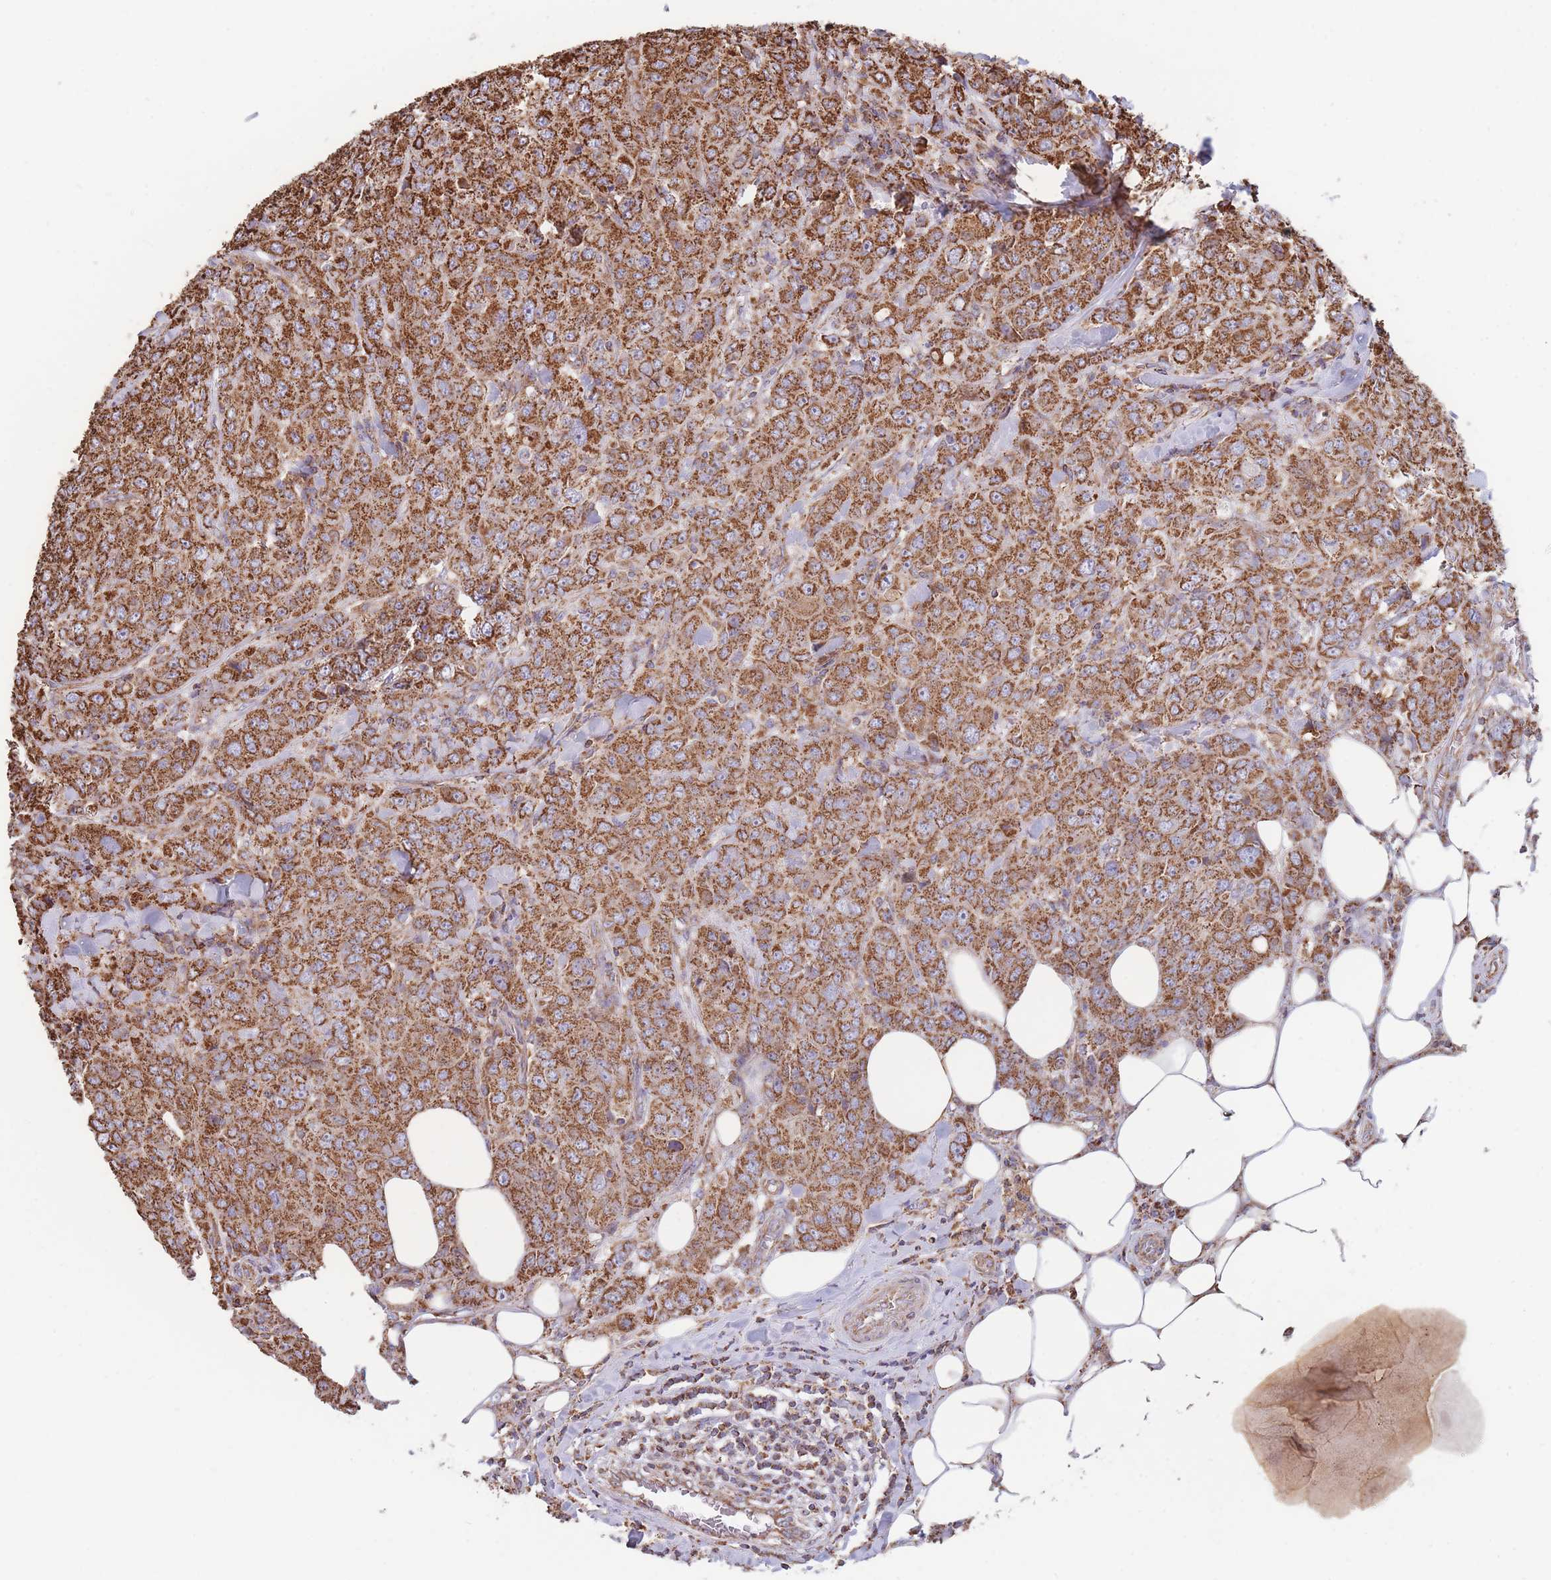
{"staining": {"intensity": "strong", "quantity": ">75%", "location": "cytoplasmic/membranous"}, "tissue": "breast cancer", "cell_type": "Tumor cells", "image_type": "cancer", "snomed": [{"axis": "morphology", "description": "Duct carcinoma"}, {"axis": "topography", "description": "Breast"}], "caption": "Tumor cells exhibit high levels of strong cytoplasmic/membranous staining in approximately >75% of cells in breast invasive ductal carcinoma.", "gene": "FKBP8", "patient": {"sex": "female", "age": 43}}